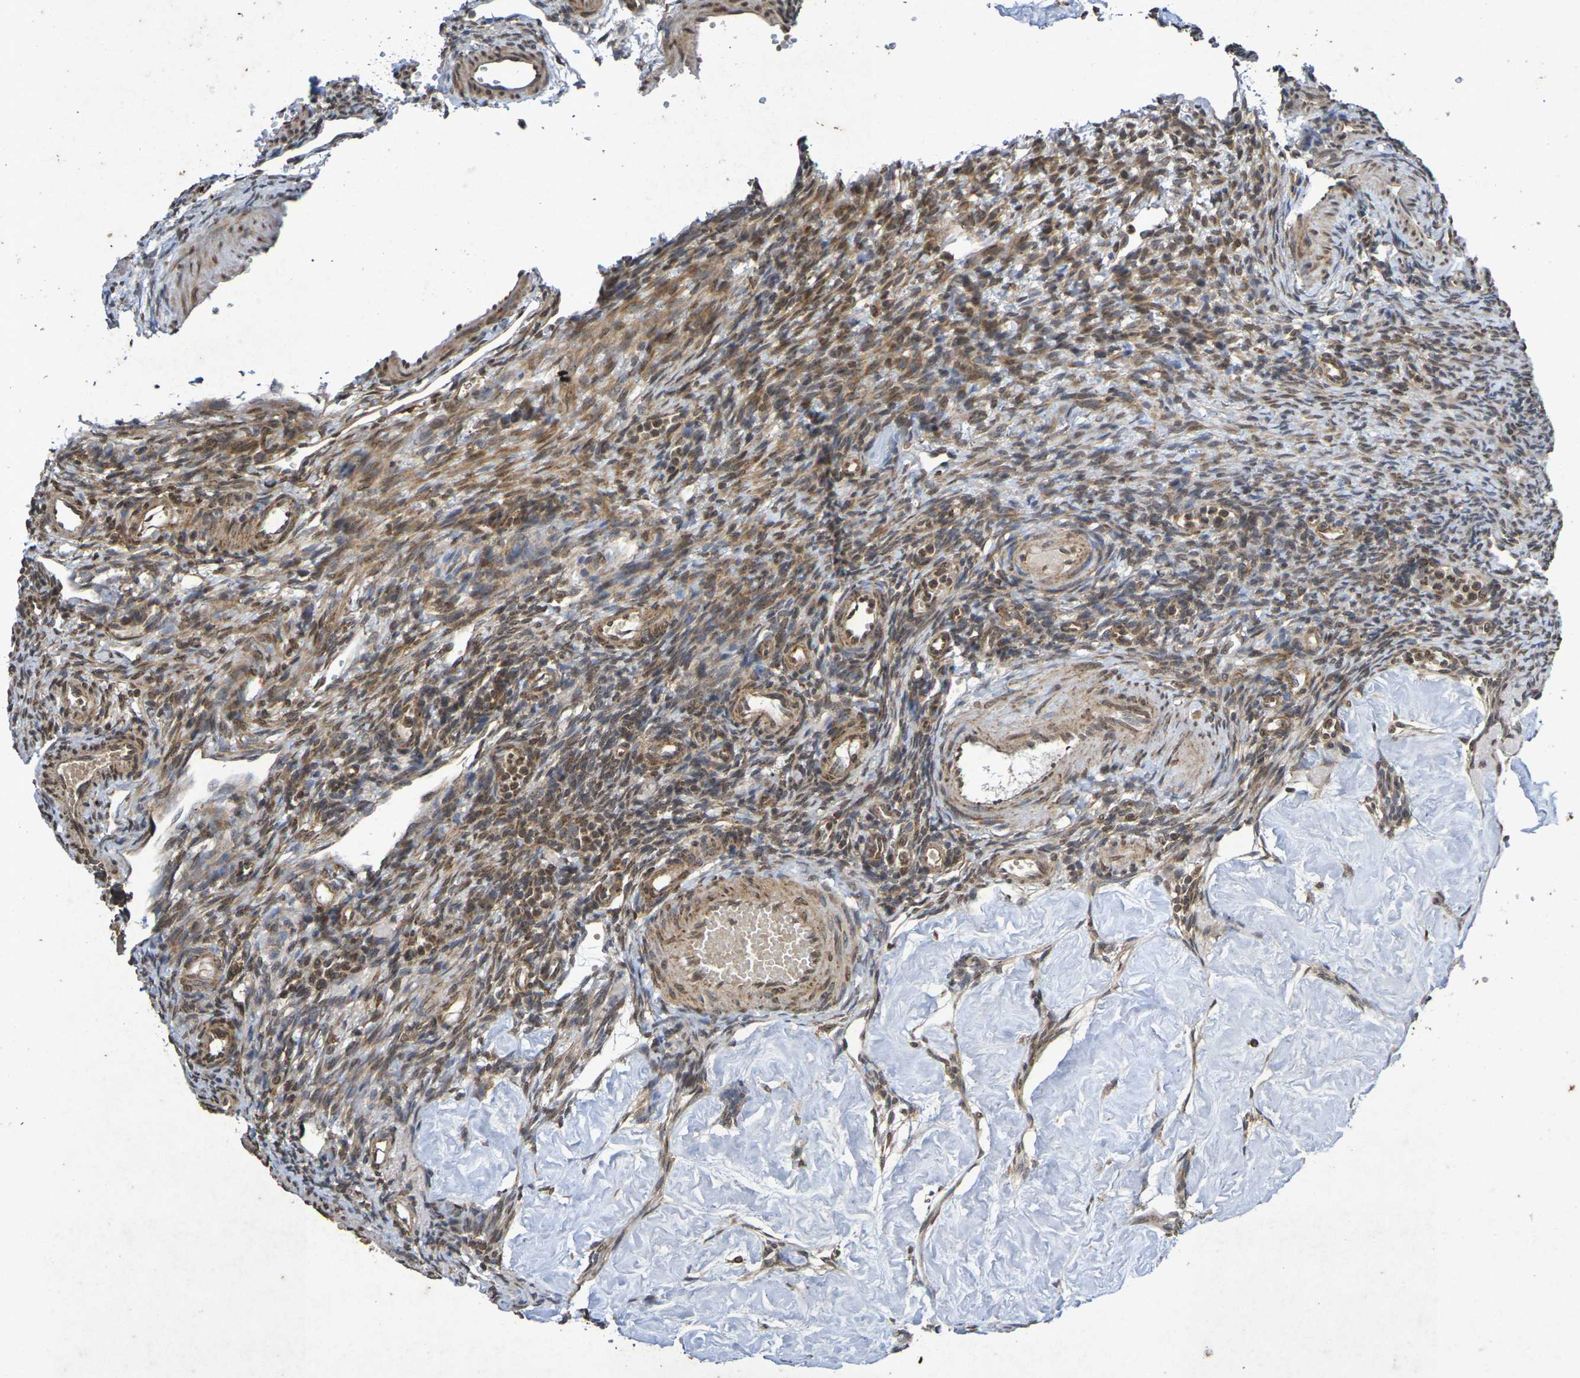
{"staining": {"intensity": "moderate", "quantity": "25%-75%", "location": "cytoplasmic/membranous,nuclear"}, "tissue": "ovary", "cell_type": "Ovarian stroma cells", "image_type": "normal", "snomed": [{"axis": "morphology", "description": "Normal tissue, NOS"}, {"axis": "topography", "description": "Ovary"}], "caption": "The micrograph demonstrates staining of unremarkable ovary, revealing moderate cytoplasmic/membranous,nuclear protein expression (brown color) within ovarian stroma cells.", "gene": "GUCY1A2", "patient": {"sex": "female", "age": 33}}